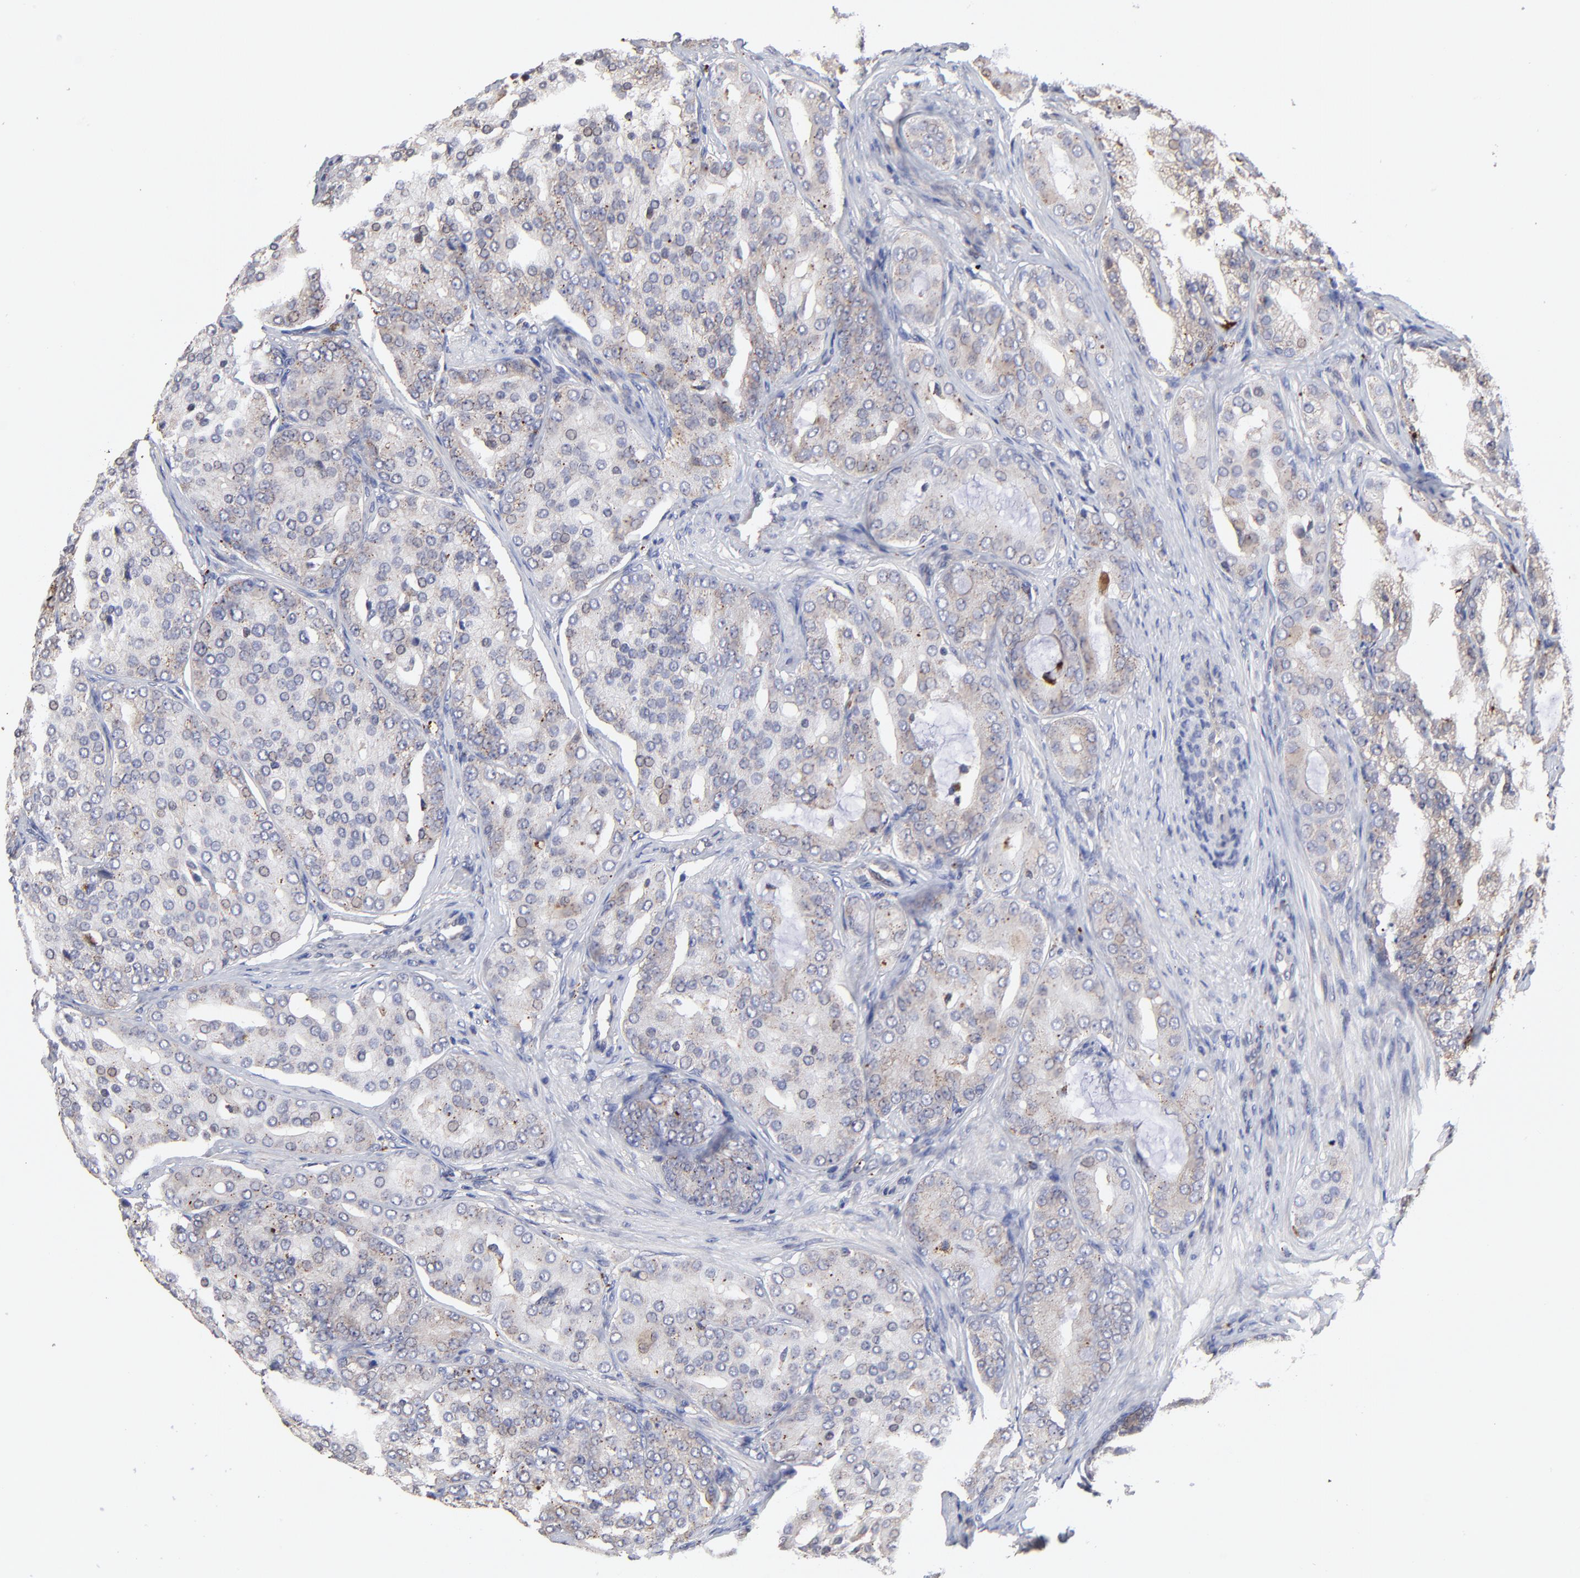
{"staining": {"intensity": "weak", "quantity": "<25%", "location": "cytoplasmic/membranous"}, "tissue": "prostate cancer", "cell_type": "Tumor cells", "image_type": "cancer", "snomed": [{"axis": "morphology", "description": "Adenocarcinoma, High grade"}, {"axis": "topography", "description": "Prostate"}], "caption": "DAB immunohistochemical staining of prostate cancer displays no significant positivity in tumor cells. (Immunohistochemistry, brightfield microscopy, high magnification).", "gene": "PDE4B", "patient": {"sex": "male", "age": 64}}